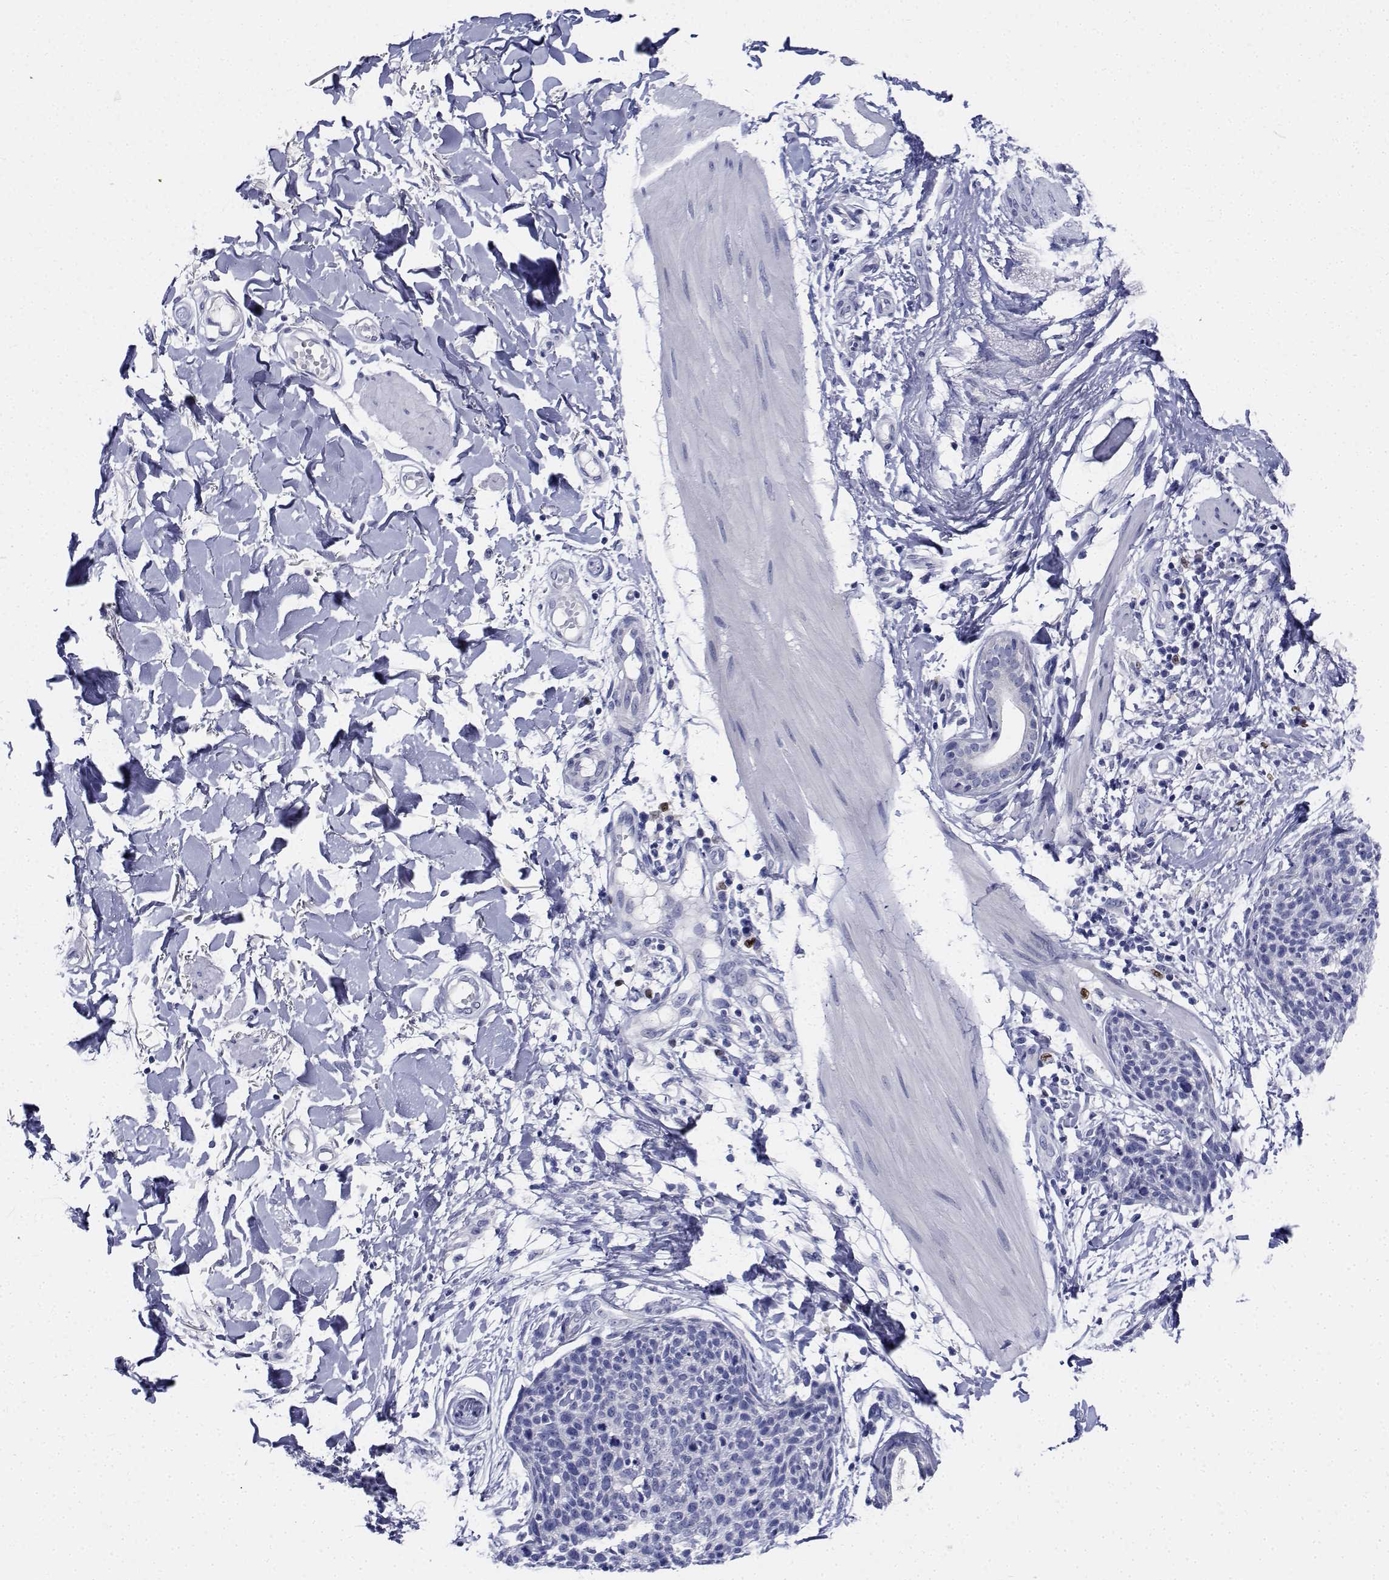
{"staining": {"intensity": "negative", "quantity": "none", "location": "none"}, "tissue": "skin cancer", "cell_type": "Tumor cells", "image_type": "cancer", "snomed": [{"axis": "morphology", "description": "Squamous cell carcinoma, NOS"}, {"axis": "topography", "description": "Skin"}, {"axis": "topography", "description": "Vulva"}], "caption": "This image is of skin squamous cell carcinoma stained with immunohistochemistry to label a protein in brown with the nuclei are counter-stained blue. There is no expression in tumor cells.", "gene": "PLXNA4", "patient": {"sex": "female", "age": 75}}